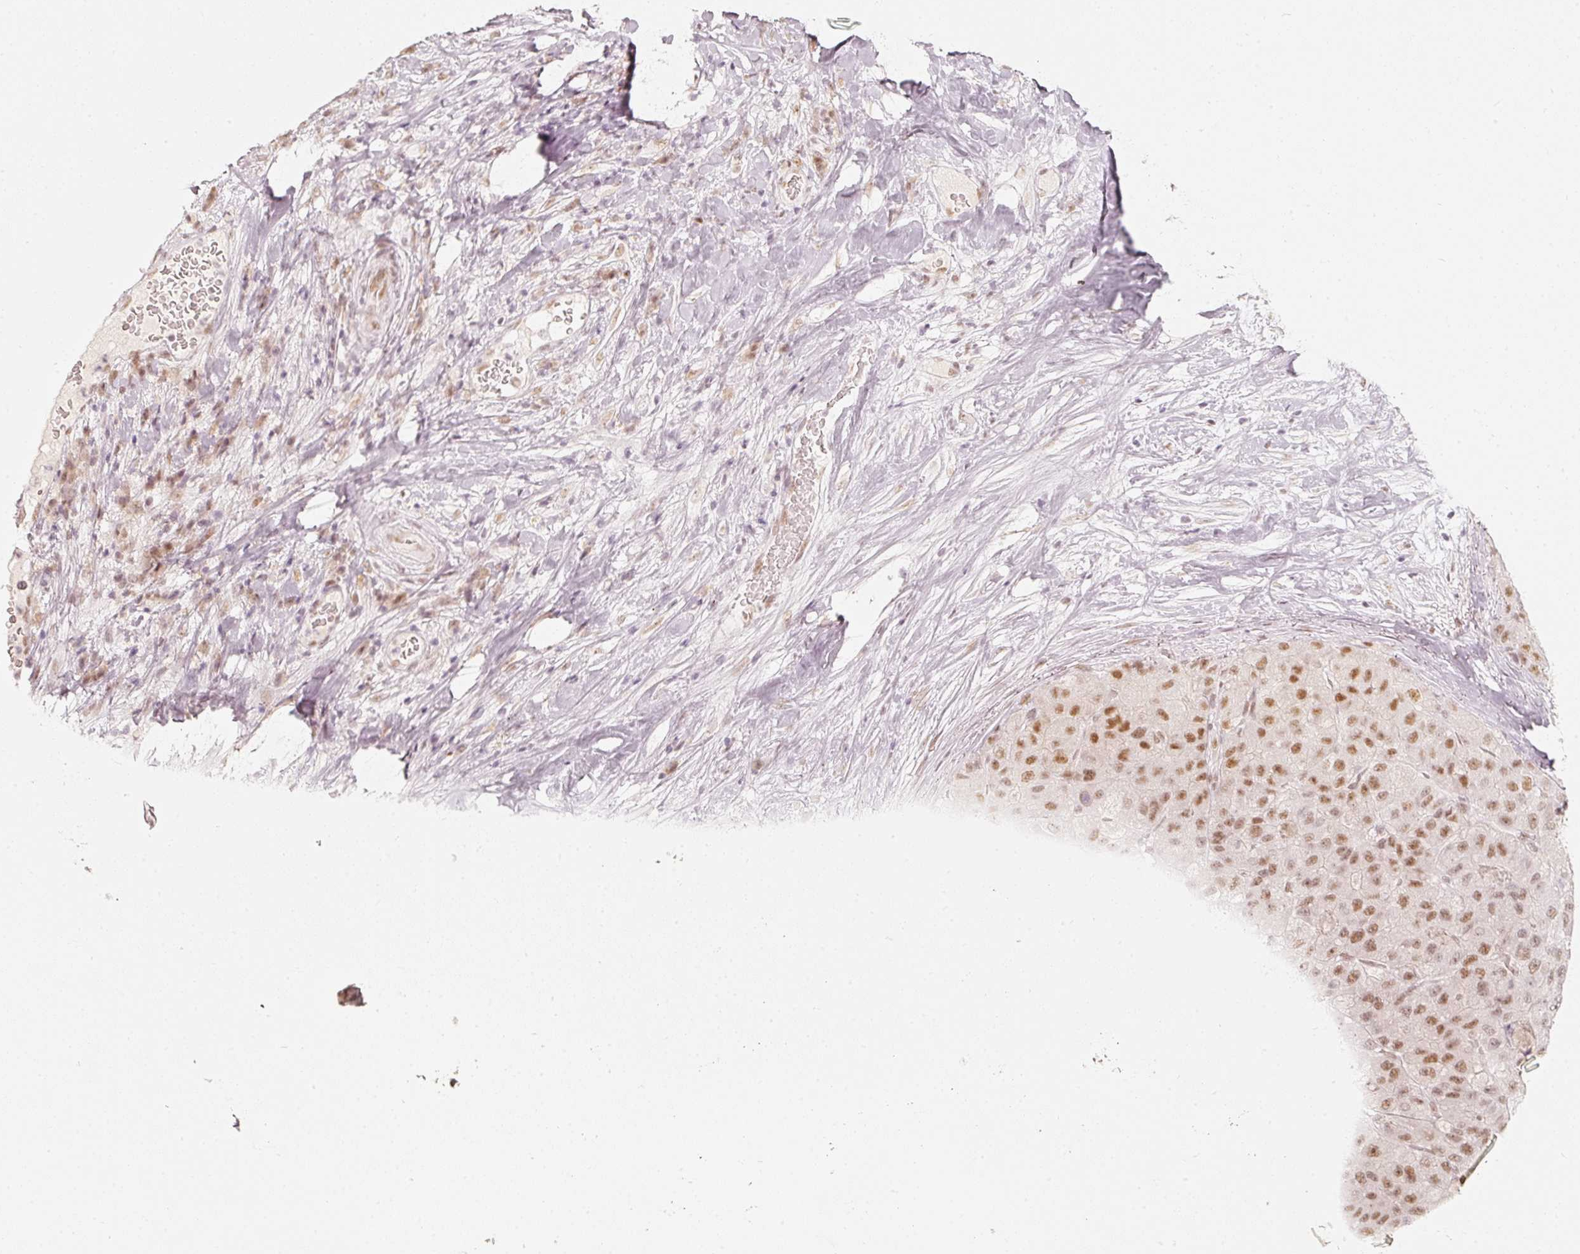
{"staining": {"intensity": "moderate", "quantity": ">75%", "location": "nuclear"}, "tissue": "liver cancer", "cell_type": "Tumor cells", "image_type": "cancer", "snomed": [{"axis": "morphology", "description": "Carcinoma, Hepatocellular, NOS"}, {"axis": "topography", "description": "Liver"}], "caption": "Immunohistochemical staining of human hepatocellular carcinoma (liver) shows medium levels of moderate nuclear staining in approximately >75% of tumor cells. (Stains: DAB in brown, nuclei in blue, Microscopy: brightfield microscopy at high magnification).", "gene": "PPP1R10", "patient": {"sex": "male", "age": 80}}